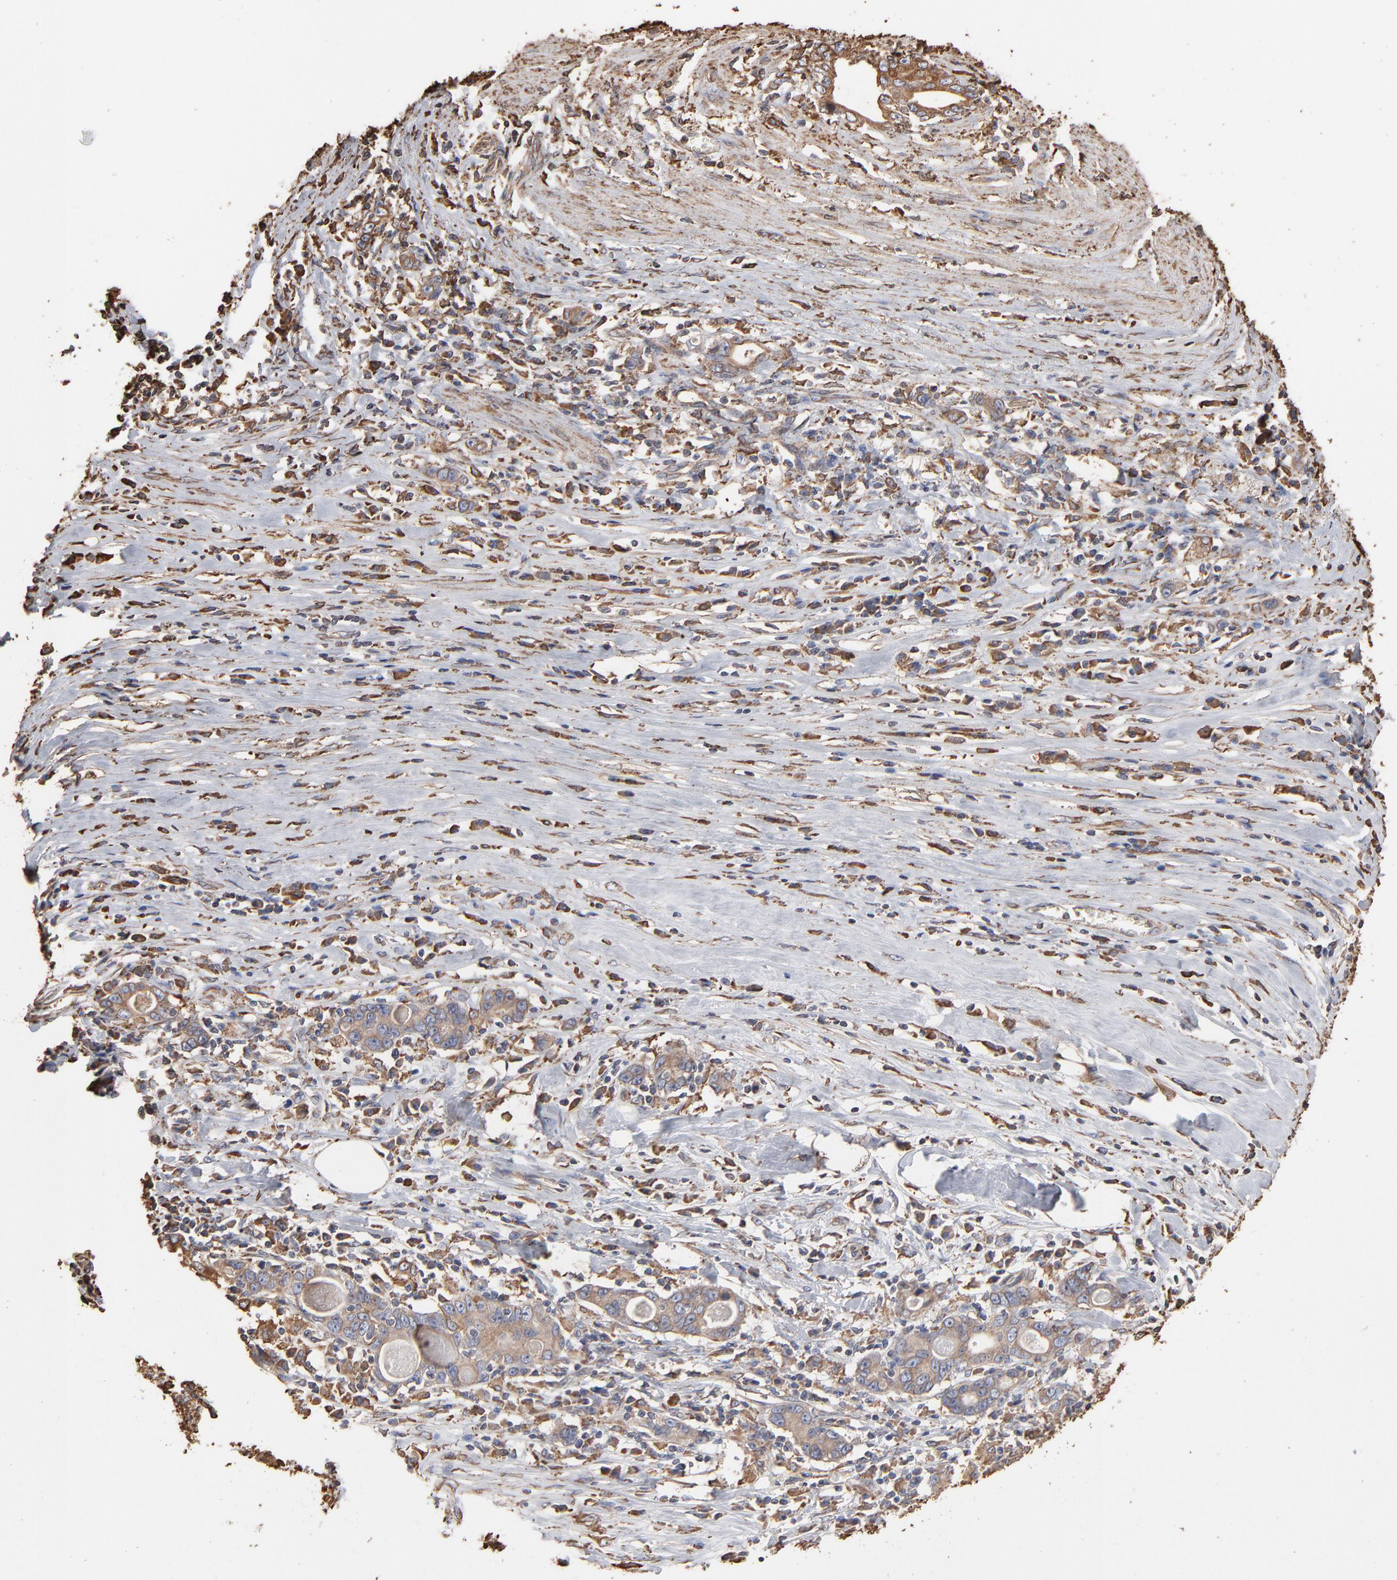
{"staining": {"intensity": "moderate", "quantity": ">75%", "location": "cytoplasmic/membranous"}, "tissue": "stomach cancer", "cell_type": "Tumor cells", "image_type": "cancer", "snomed": [{"axis": "morphology", "description": "Adenocarcinoma, NOS"}, {"axis": "topography", "description": "Stomach, lower"}], "caption": "Stomach cancer stained for a protein (brown) demonstrates moderate cytoplasmic/membranous positive expression in about >75% of tumor cells.", "gene": "PDIA3", "patient": {"sex": "female", "age": 72}}